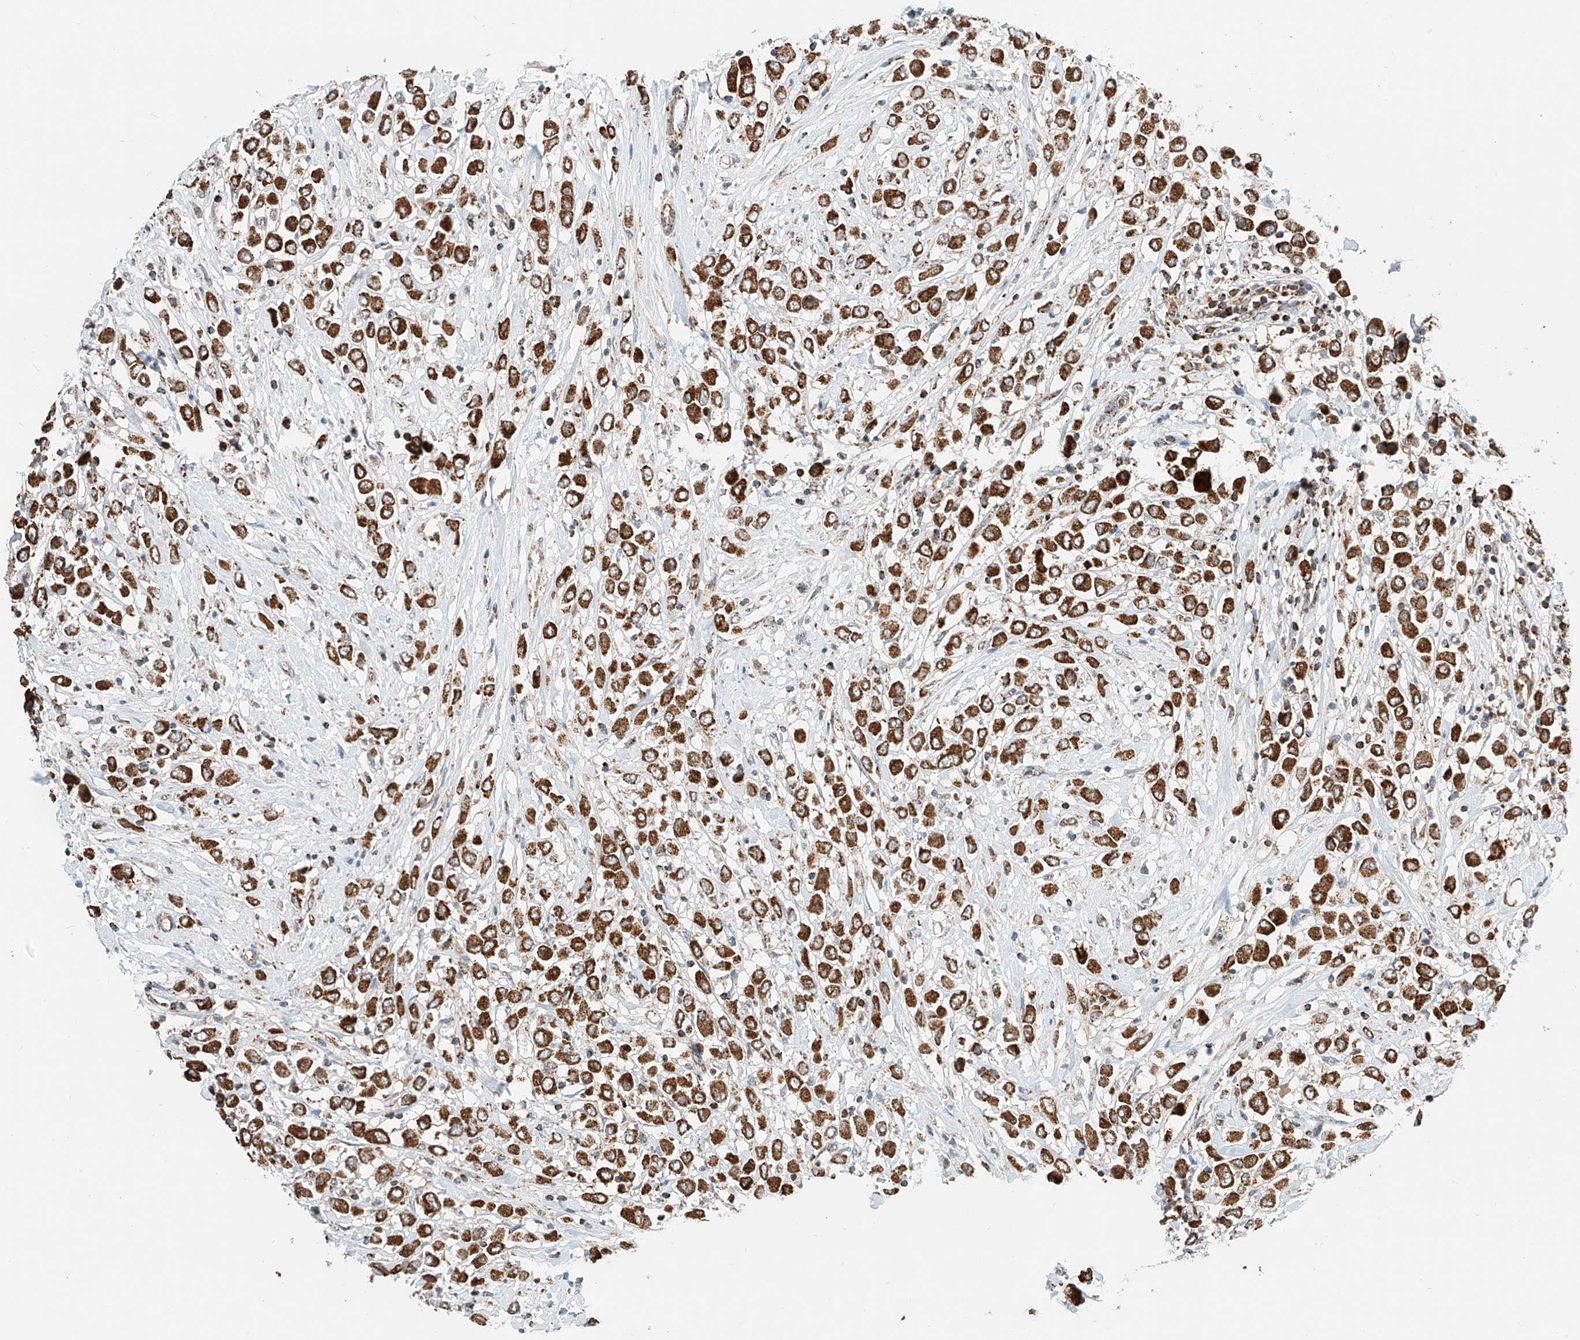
{"staining": {"intensity": "strong", "quantity": ">75%", "location": "cytoplasmic/membranous"}, "tissue": "breast cancer", "cell_type": "Tumor cells", "image_type": "cancer", "snomed": [{"axis": "morphology", "description": "Duct carcinoma"}, {"axis": "topography", "description": "Breast"}], "caption": "Tumor cells show strong cytoplasmic/membranous positivity in about >75% of cells in infiltrating ductal carcinoma (breast).", "gene": "PPA2", "patient": {"sex": "female", "age": 61}}